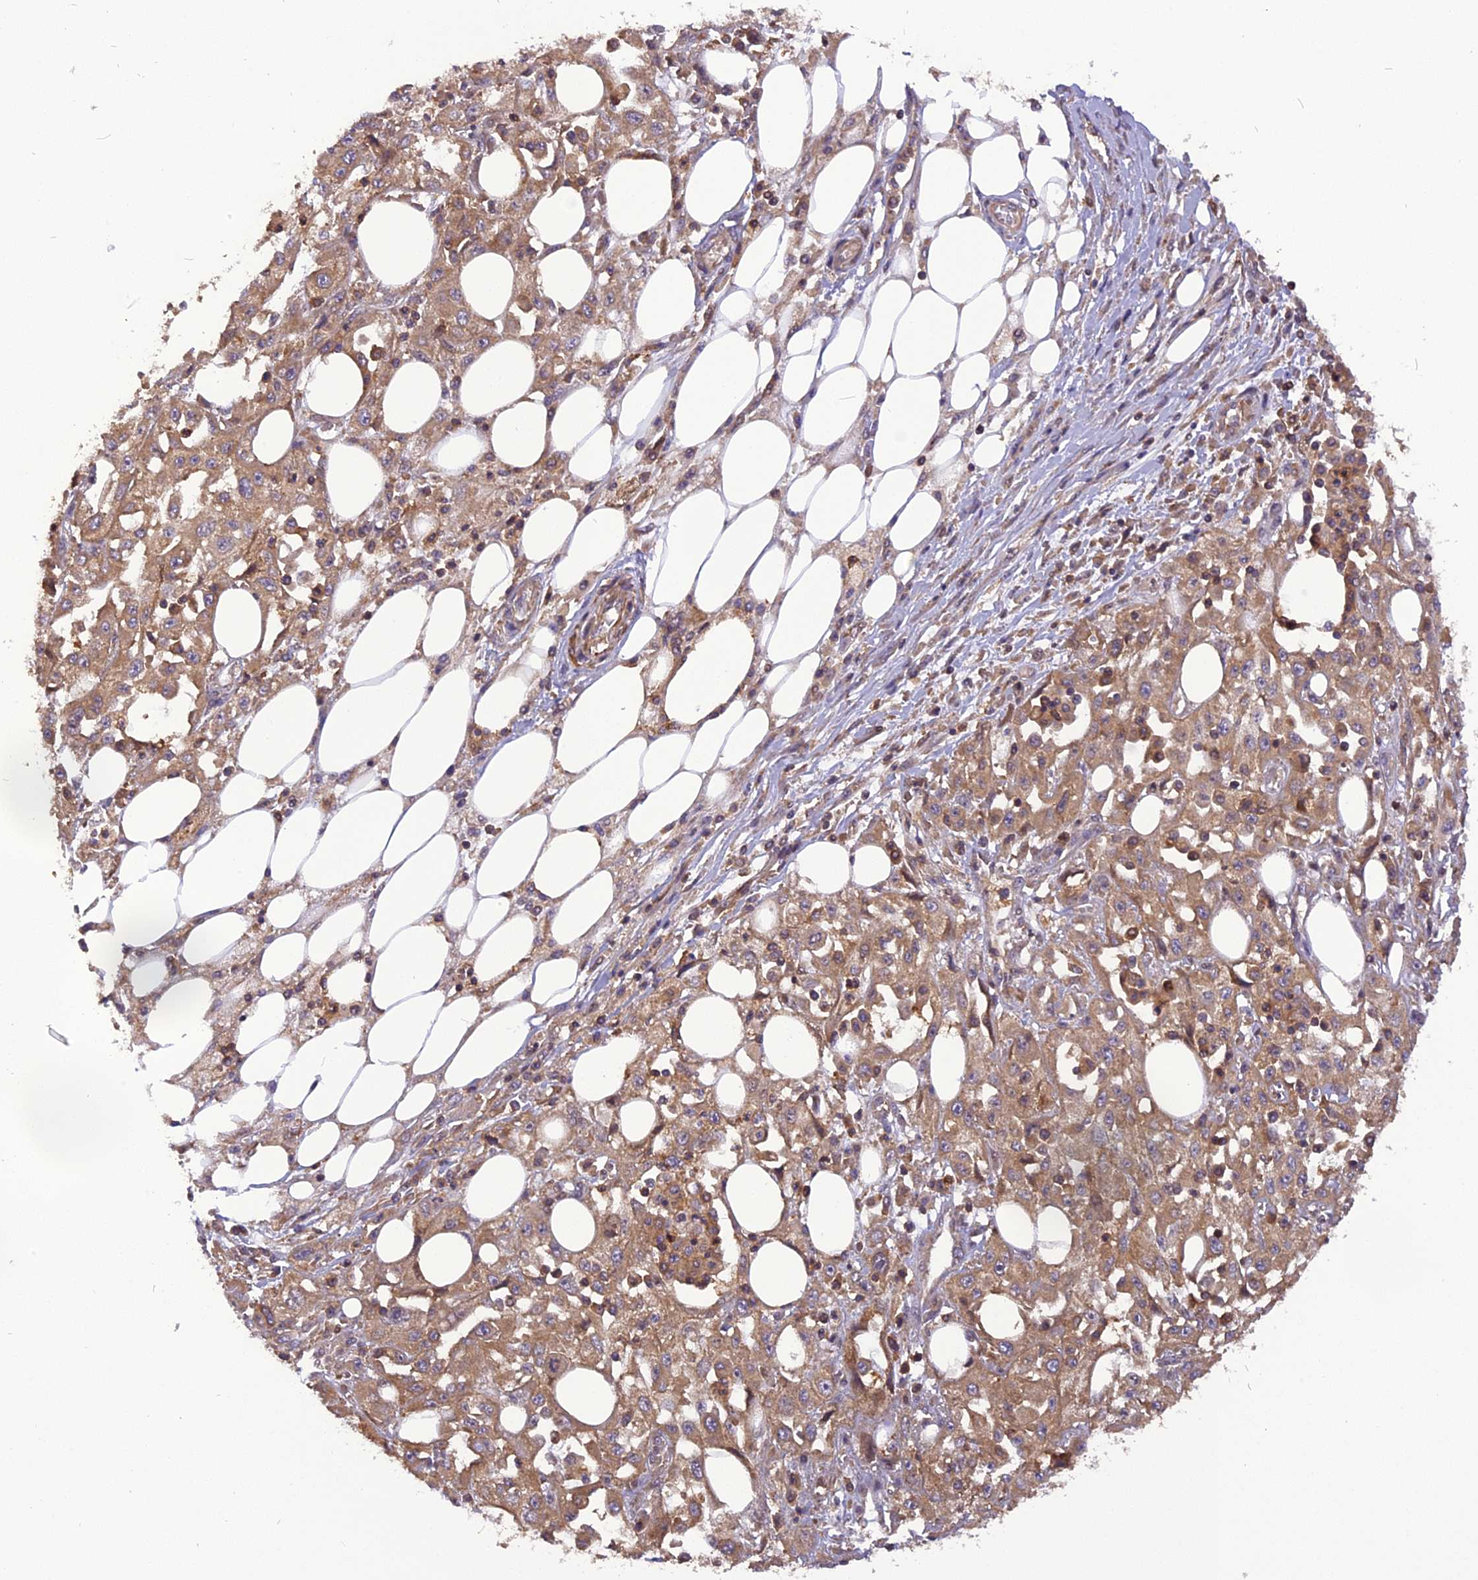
{"staining": {"intensity": "moderate", "quantity": ">75%", "location": "cytoplasmic/membranous"}, "tissue": "skin cancer", "cell_type": "Tumor cells", "image_type": "cancer", "snomed": [{"axis": "morphology", "description": "Squamous cell carcinoma, NOS"}, {"axis": "morphology", "description": "Squamous cell carcinoma, metastatic, NOS"}, {"axis": "topography", "description": "Skin"}, {"axis": "topography", "description": "Lymph node"}], "caption": "Skin cancer (squamous cell carcinoma) tissue reveals moderate cytoplasmic/membranous staining in about >75% of tumor cells, visualized by immunohistochemistry. (DAB IHC with brightfield microscopy, high magnification).", "gene": "STOML1", "patient": {"sex": "male", "age": 75}}